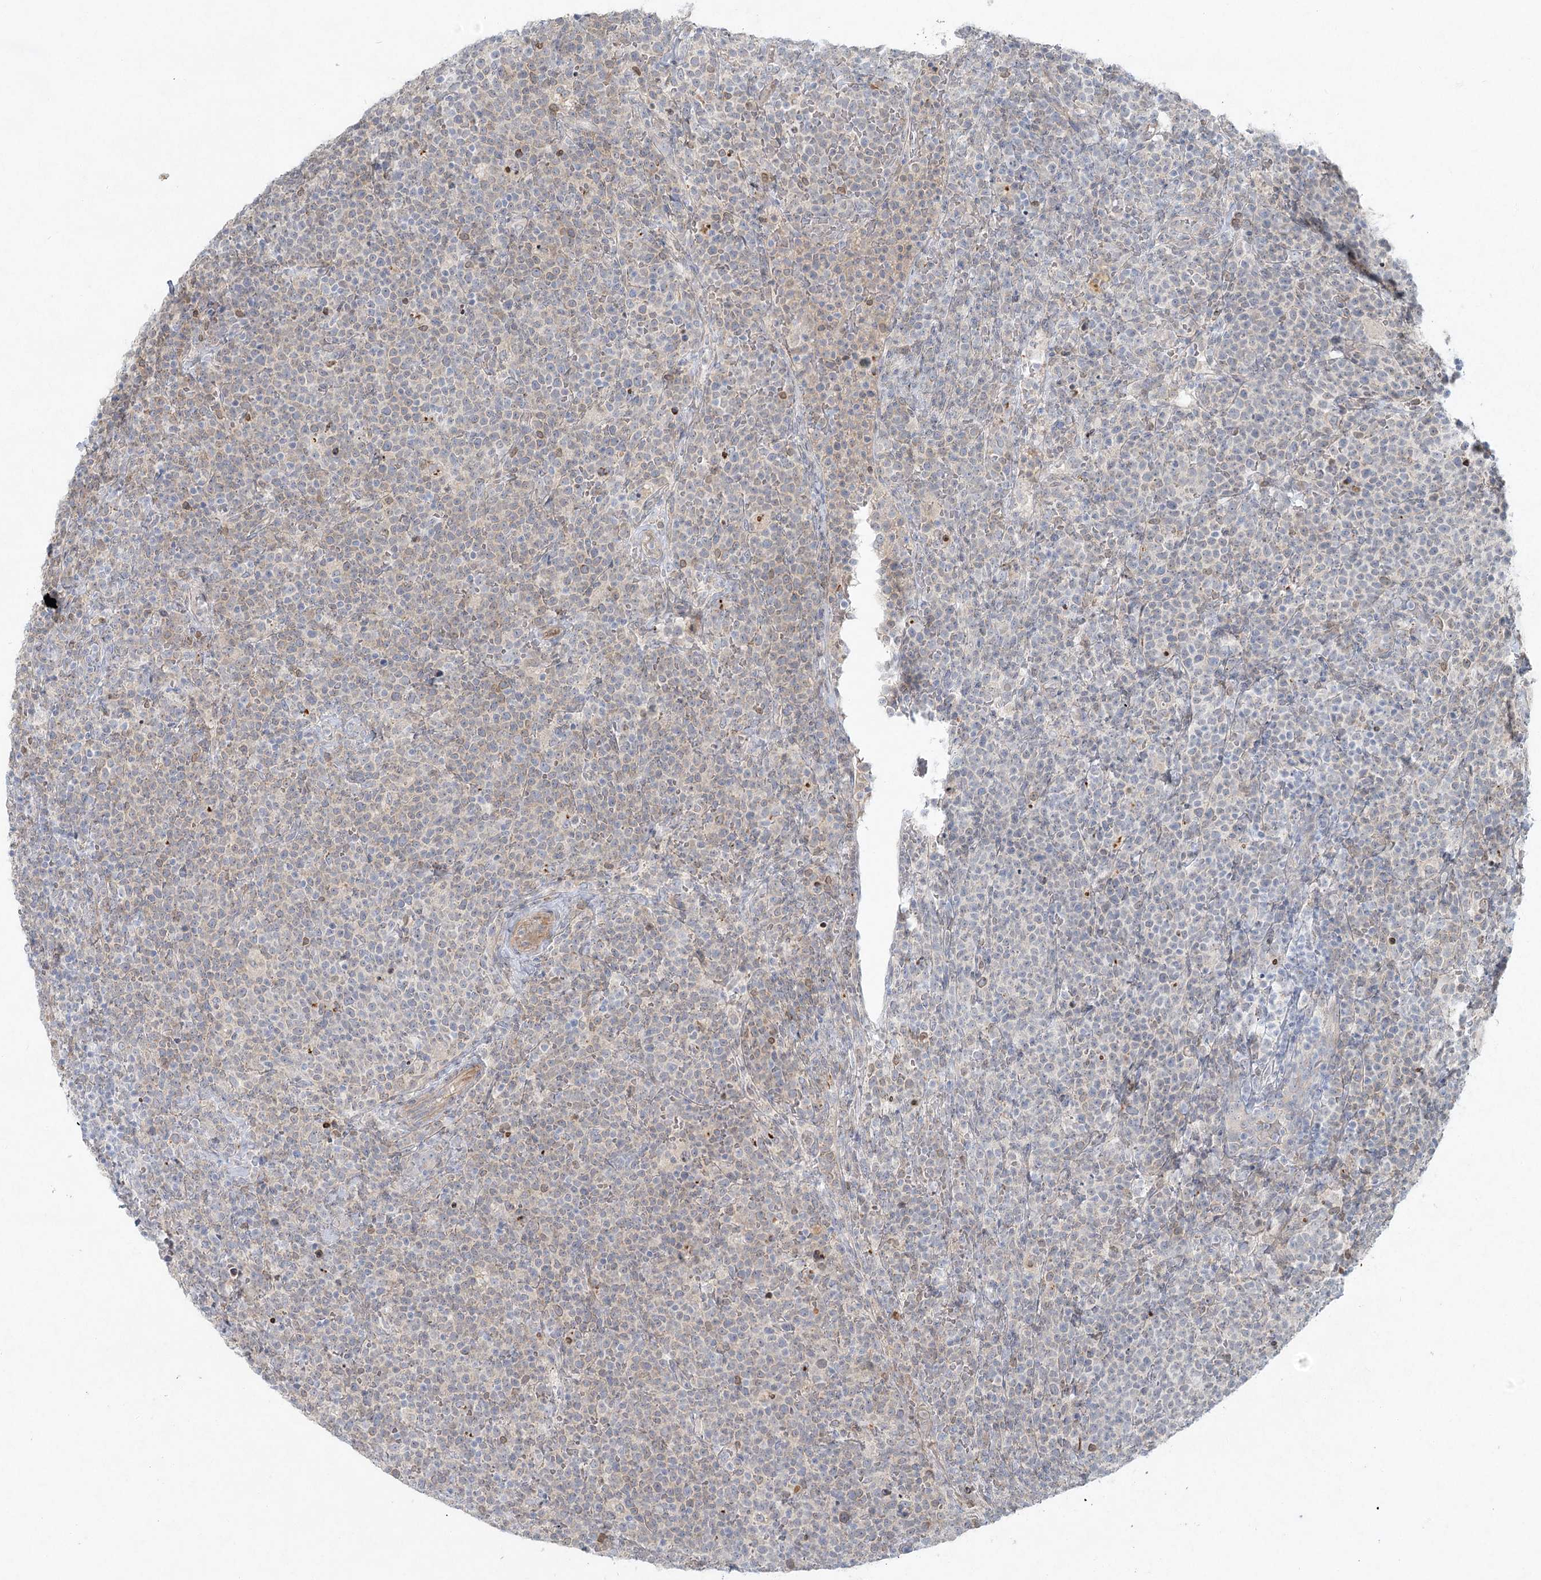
{"staining": {"intensity": "weak", "quantity": "<25%", "location": "cytoplasmic/membranous"}, "tissue": "lymphoma", "cell_type": "Tumor cells", "image_type": "cancer", "snomed": [{"axis": "morphology", "description": "Malignant lymphoma, non-Hodgkin's type, High grade"}, {"axis": "topography", "description": "Lymph node"}], "caption": "Protein analysis of lymphoma demonstrates no significant staining in tumor cells.", "gene": "LRP2BP", "patient": {"sex": "male", "age": 61}}